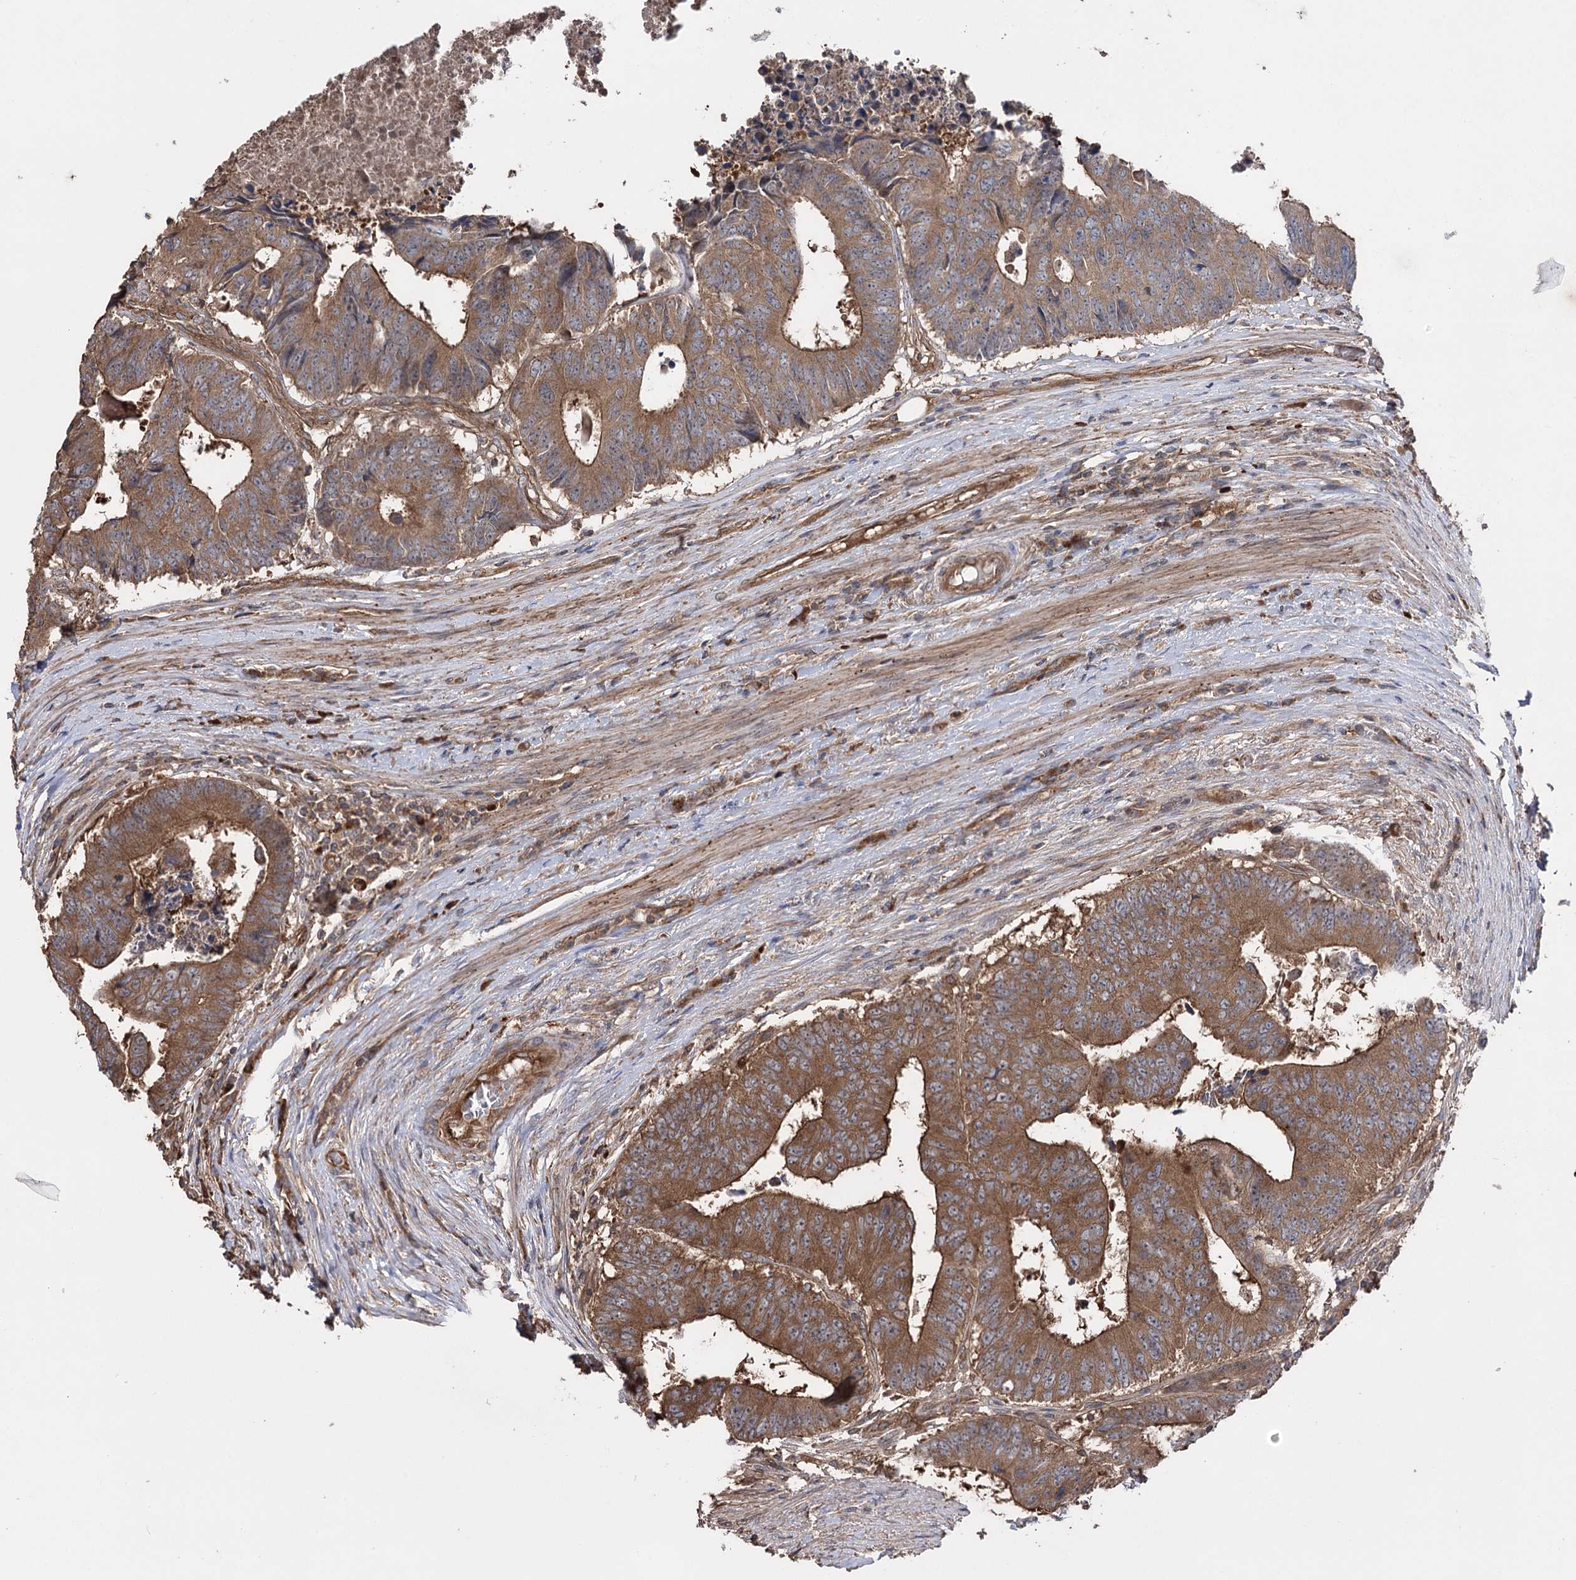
{"staining": {"intensity": "moderate", "quantity": ">75%", "location": "cytoplasmic/membranous"}, "tissue": "colorectal cancer", "cell_type": "Tumor cells", "image_type": "cancer", "snomed": [{"axis": "morphology", "description": "Adenocarcinoma, NOS"}, {"axis": "topography", "description": "Rectum"}], "caption": "Immunohistochemical staining of human colorectal cancer reveals medium levels of moderate cytoplasmic/membranous staining in about >75% of tumor cells.", "gene": "LARS2", "patient": {"sex": "male", "age": 84}}